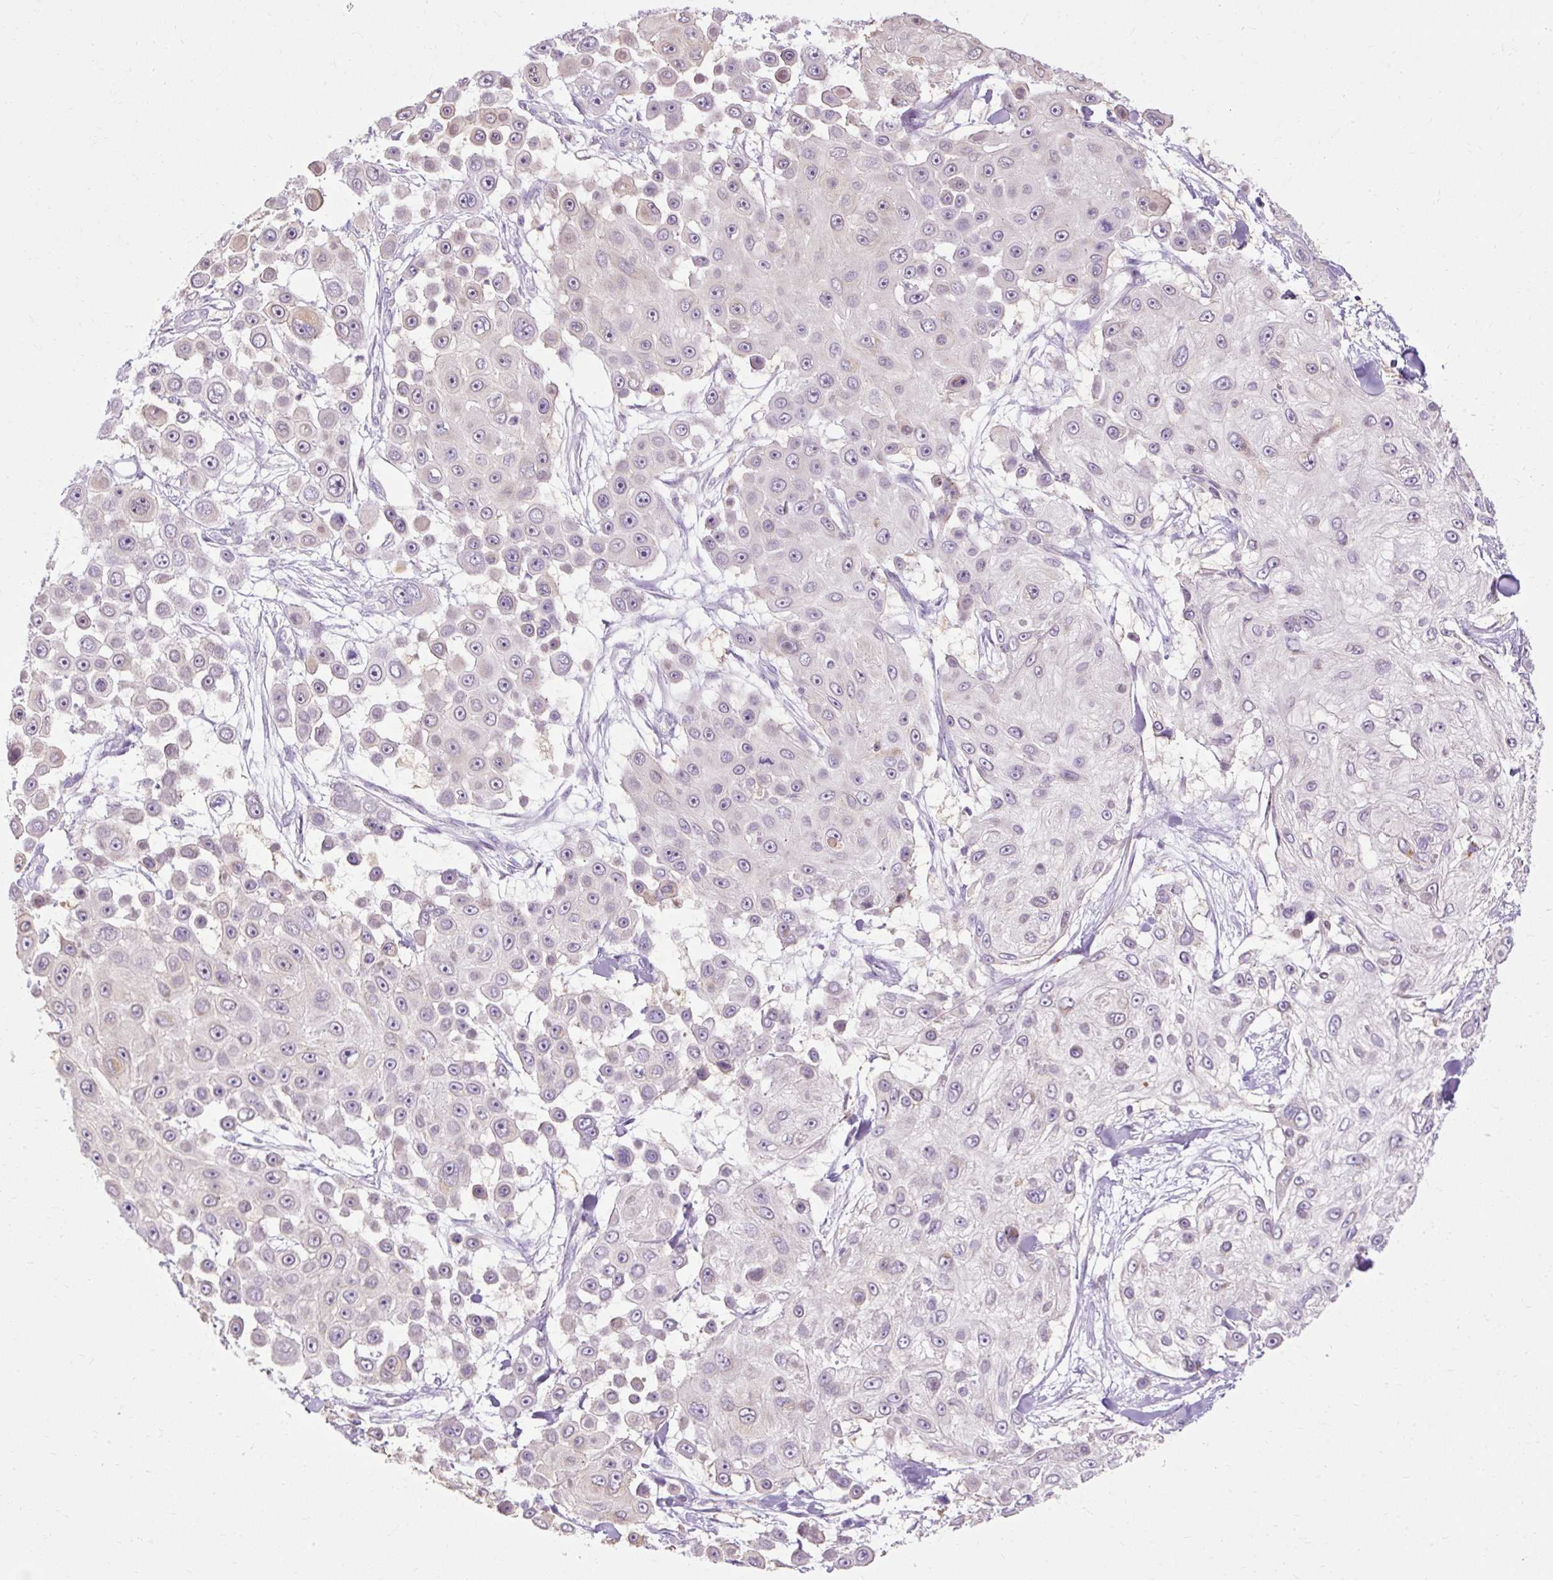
{"staining": {"intensity": "negative", "quantity": "none", "location": "none"}, "tissue": "skin cancer", "cell_type": "Tumor cells", "image_type": "cancer", "snomed": [{"axis": "morphology", "description": "Squamous cell carcinoma, NOS"}, {"axis": "topography", "description": "Skin"}], "caption": "Tumor cells are negative for brown protein staining in skin squamous cell carcinoma. Brightfield microscopy of IHC stained with DAB (brown) and hematoxylin (blue), captured at high magnification.", "gene": "HSD11B1", "patient": {"sex": "male", "age": 67}}